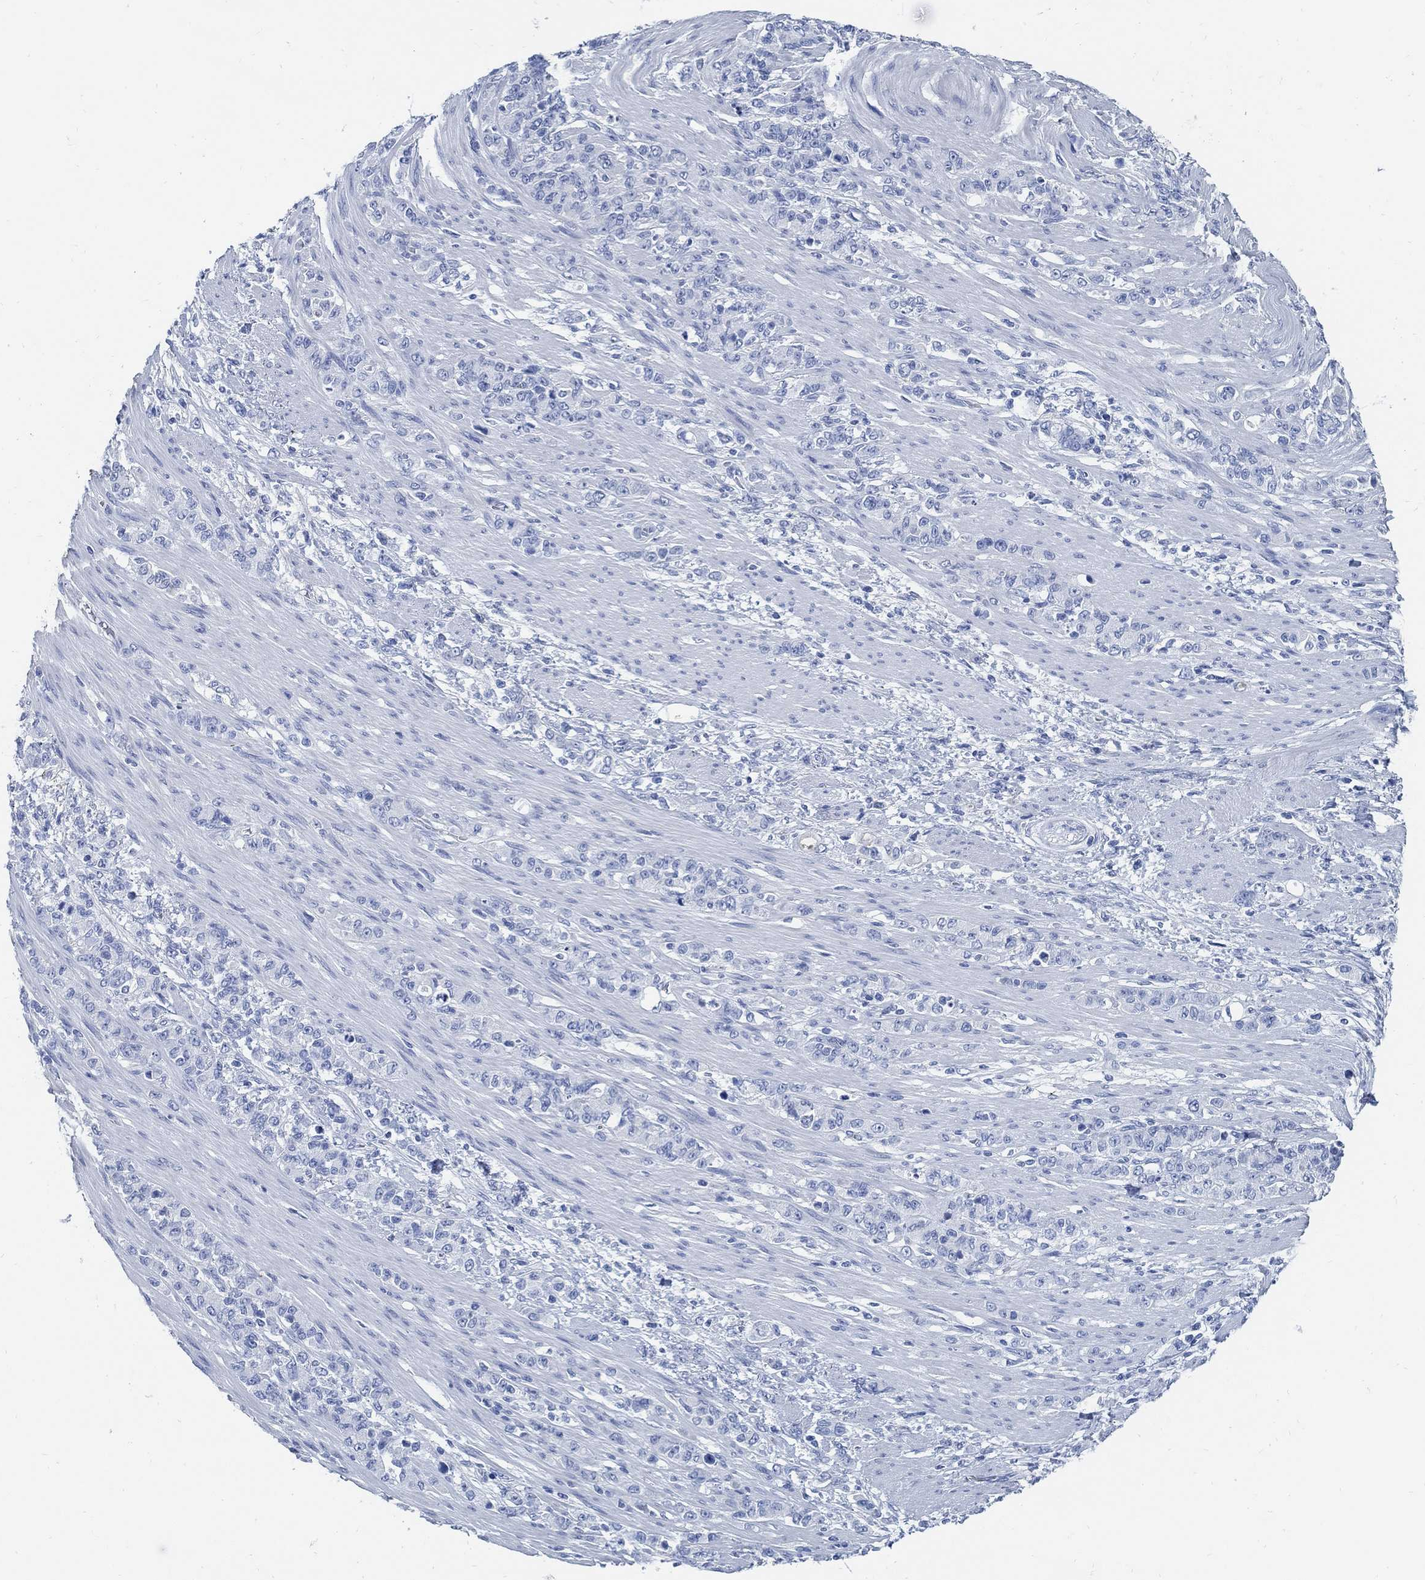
{"staining": {"intensity": "negative", "quantity": "none", "location": "none"}, "tissue": "stomach cancer", "cell_type": "Tumor cells", "image_type": "cancer", "snomed": [{"axis": "morphology", "description": "Normal tissue, NOS"}, {"axis": "morphology", "description": "Adenocarcinoma, NOS"}, {"axis": "topography", "description": "Stomach"}], "caption": "Human stomach cancer (adenocarcinoma) stained for a protein using IHC reveals no staining in tumor cells.", "gene": "SLC45A1", "patient": {"sex": "female", "age": 79}}